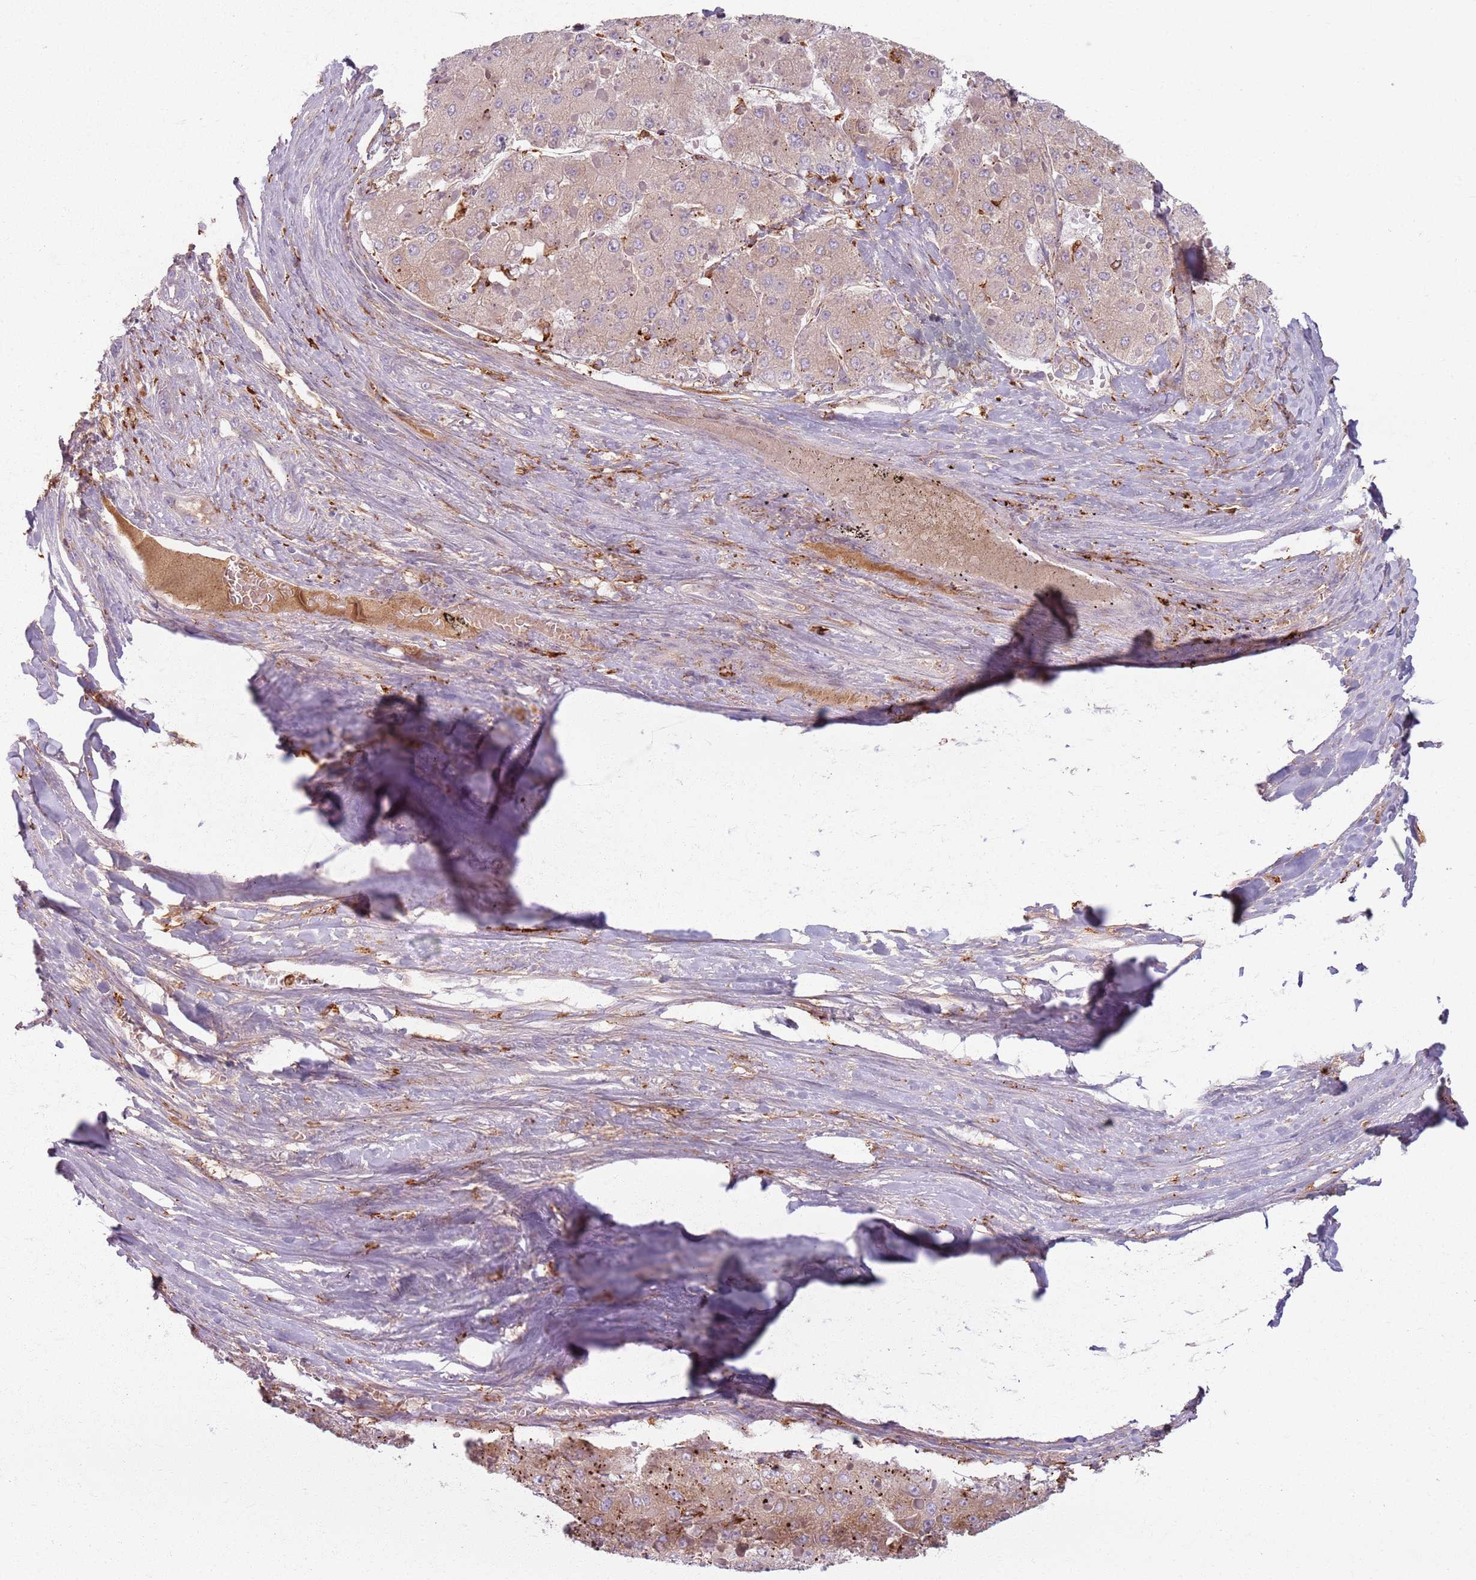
{"staining": {"intensity": "weak", "quantity": "25%-75%", "location": "cytoplasmic/membranous"}, "tissue": "liver cancer", "cell_type": "Tumor cells", "image_type": "cancer", "snomed": [{"axis": "morphology", "description": "Carcinoma, Hepatocellular, NOS"}, {"axis": "topography", "description": "Liver"}], "caption": "Protein expression by immunohistochemistry (IHC) demonstrates weak cytoplasmic/membranous expression in approximately 25%-75% of tumor cells in liver cancer (hepatocellular carcinoma).", "gene": "COLGALT1", "patient": {"sex": "female", "age": 73}}